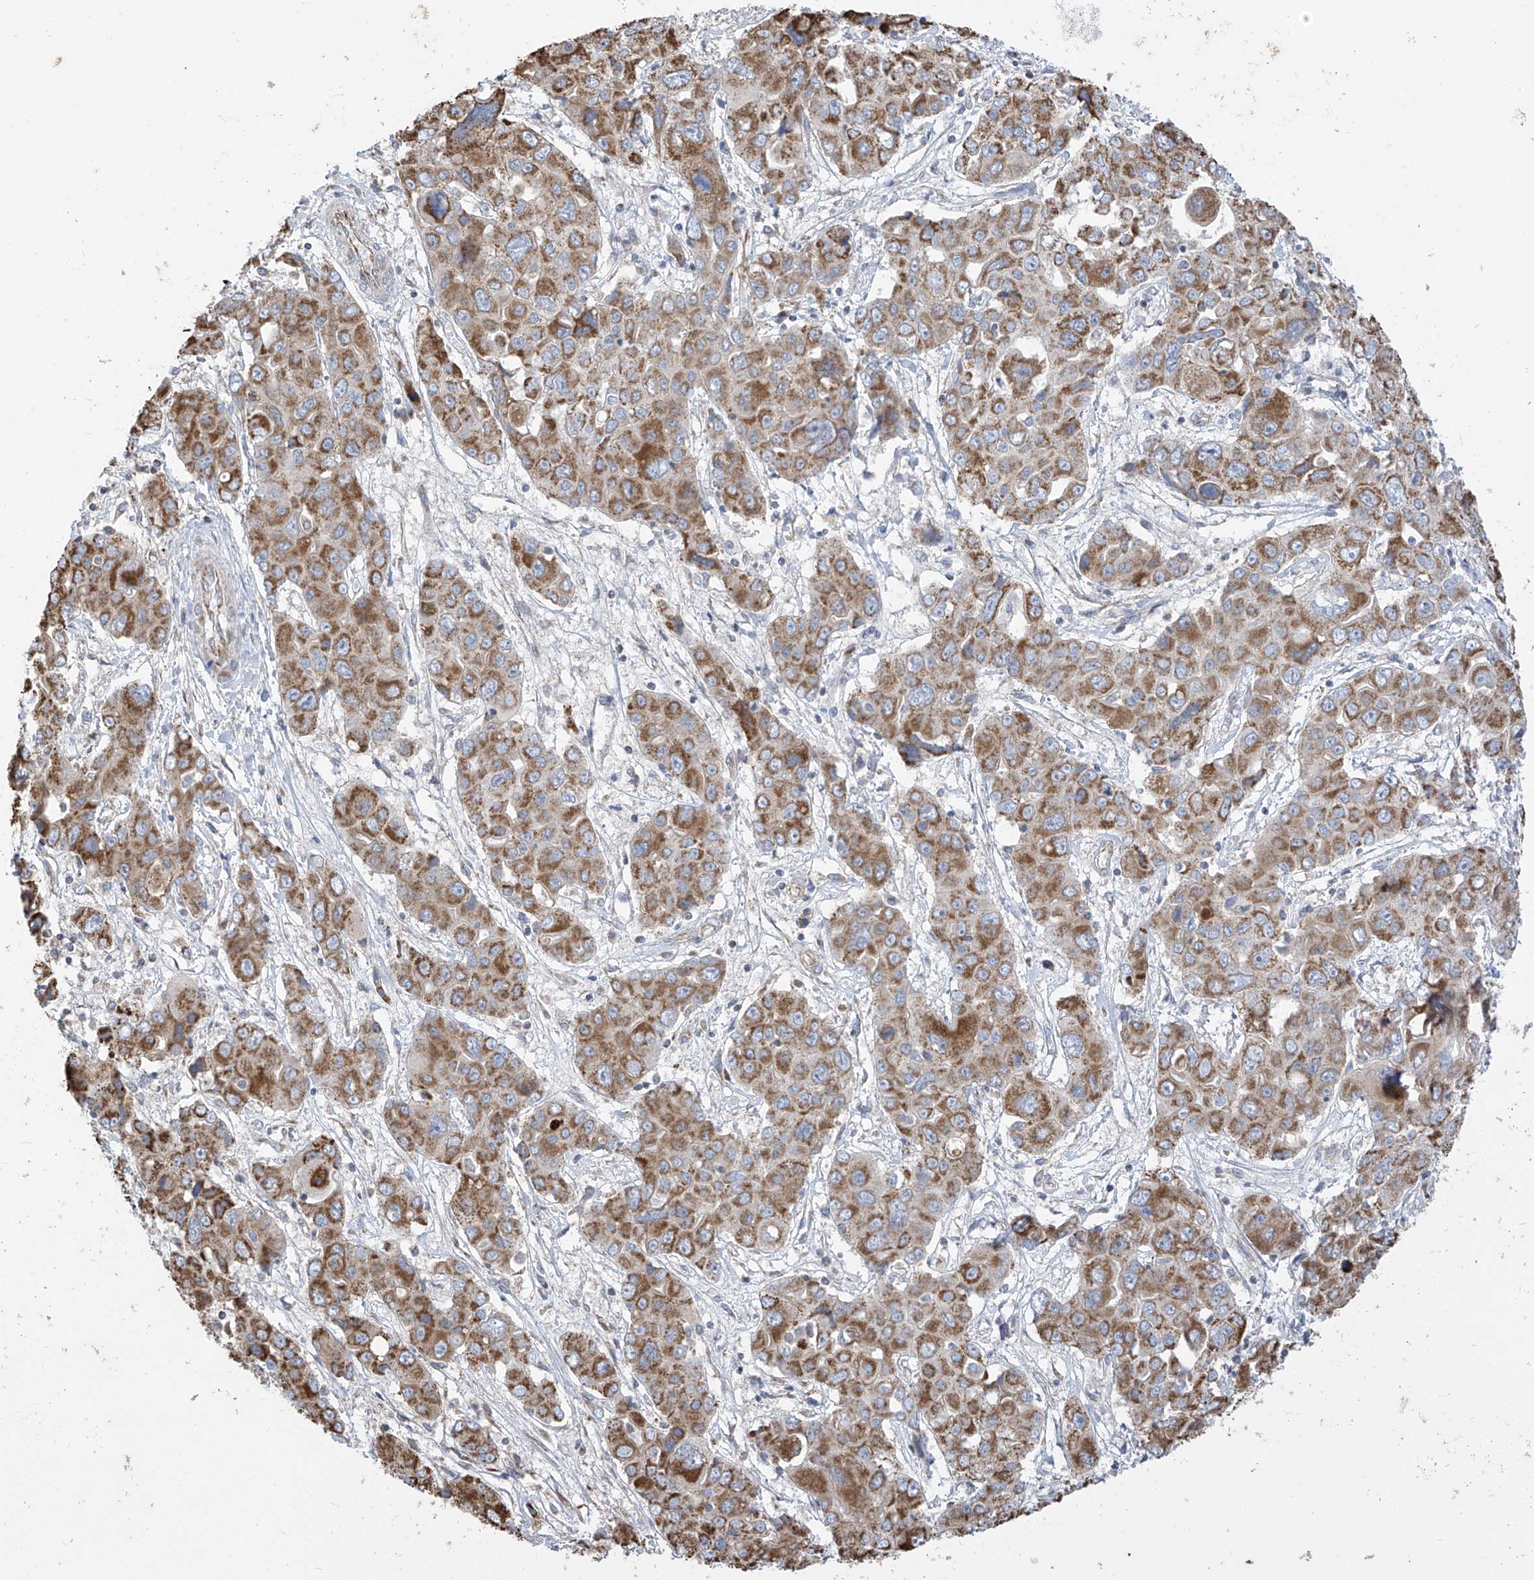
{"staining": {"intensity": "moderate", "quantity": ">75%", "location": "cytoplasmic/membranous"}, "tissue": "liver cancer", "cell_type": "Tumor cells", "image_type": "cancer", "snomed": [{"axis": "morphology", "description": "Cholangiocarcinoma"}, {"axis": "topography", "description": "Liver"}], "caption": "A brown stain shows moderate cytoplasmic/membranous staining of a protein in cholangiocarcinoma (liver) tumor cells. The protein is stained brown, and the nuclei are stained in blue (DAB IHC with brightfield microscopy, high magnification).", "gene": "PNPT1", "patient": {"sex": "male", "age": 67}}